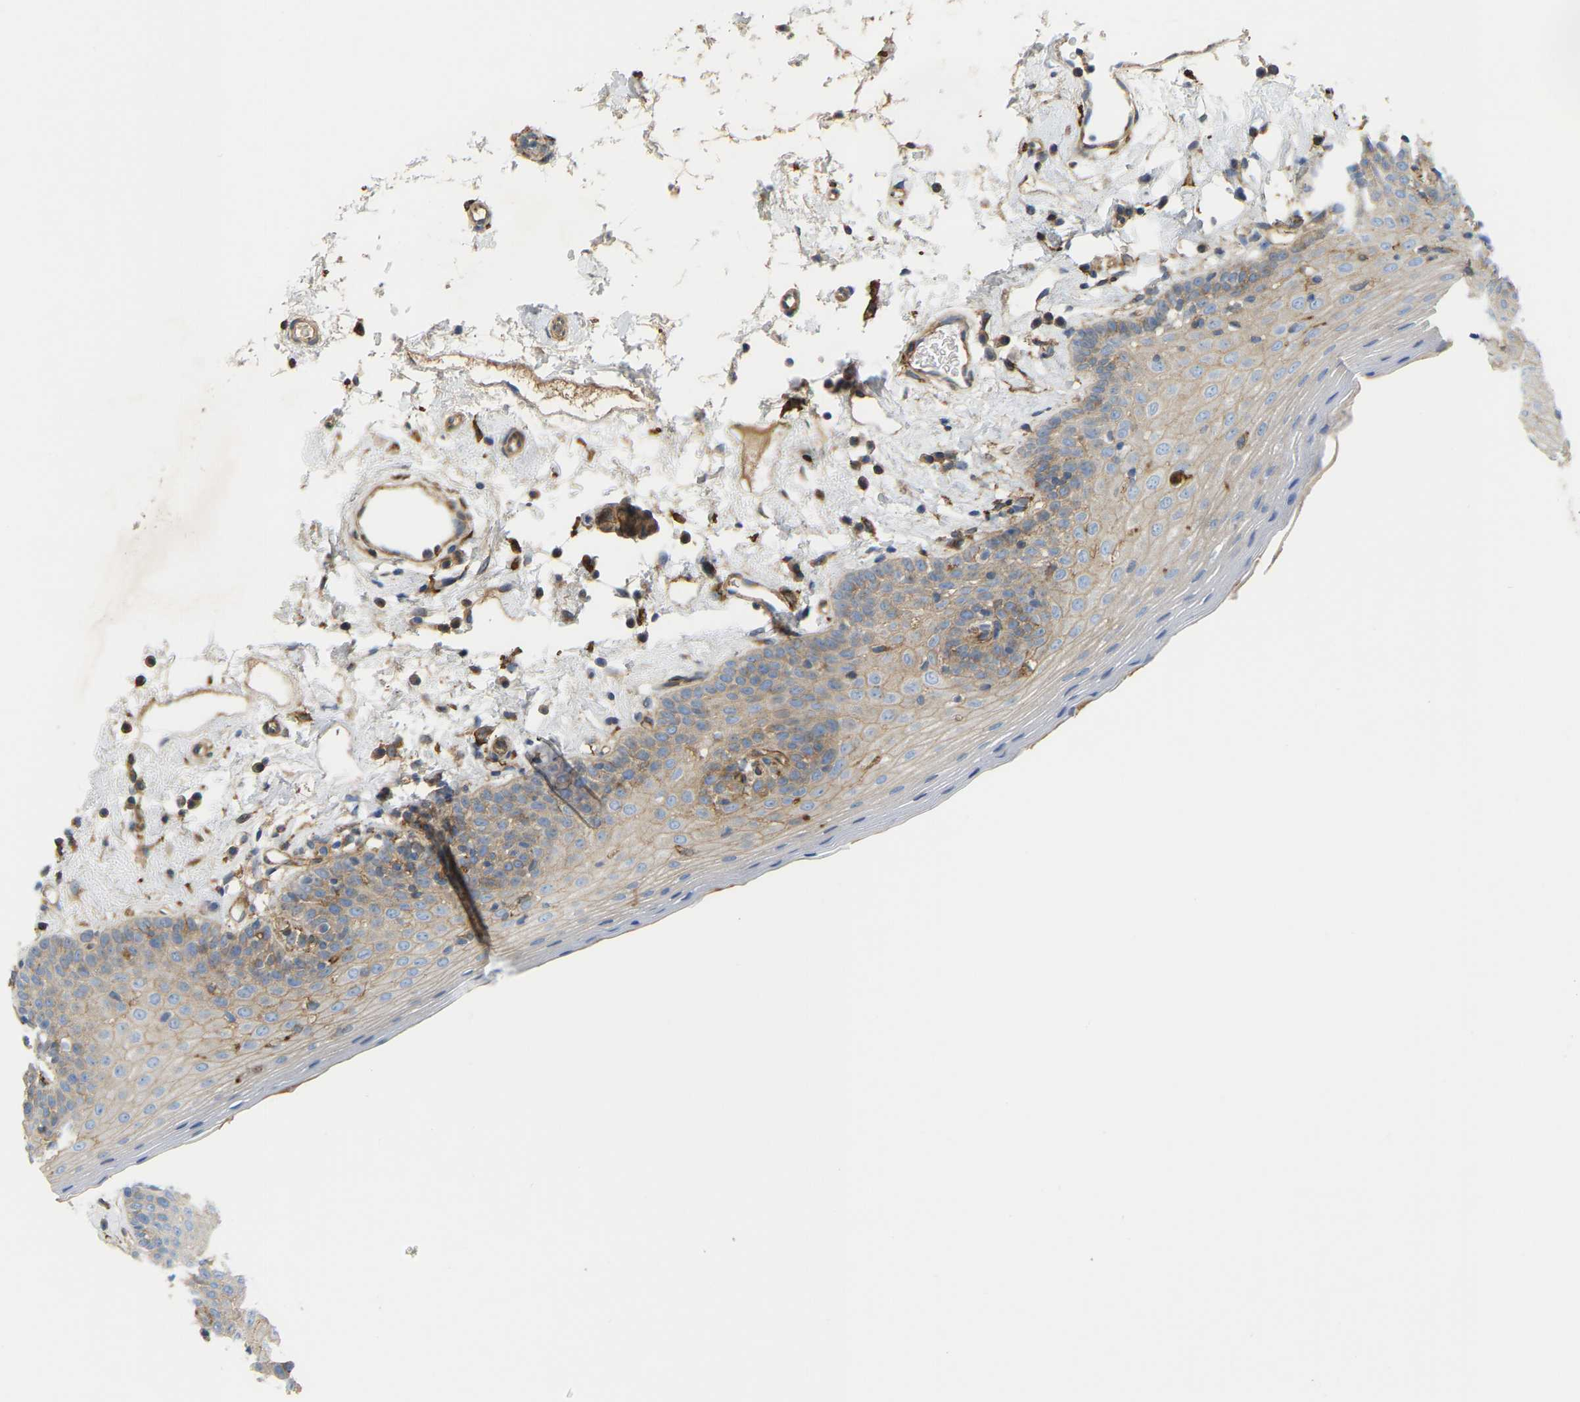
{"staining": {"intensity": "moderate", "quantity": "<25%", "location": "cytoplasmic/membranous"}, "tissue": "oral mucosa", "cell_type": "Squamous epithelial cells", "image_type": "normal", "snomed": [{"axis": "morphology", "description": "Normal tissue, NOS"}, {"axis": "topography", "description": "Oral tissue"}], "caption": "Unremarkable oral mucosa exhibits moderate cytoplasmic/membranous staining in approximately <25% of squamous epithelial cells, visualized by immunohistochemistry. The protein is shown in brown color, while the nuclei are stained blue.", "gene": "PICALM", "patient": {"sex": "male", "age": 66}}